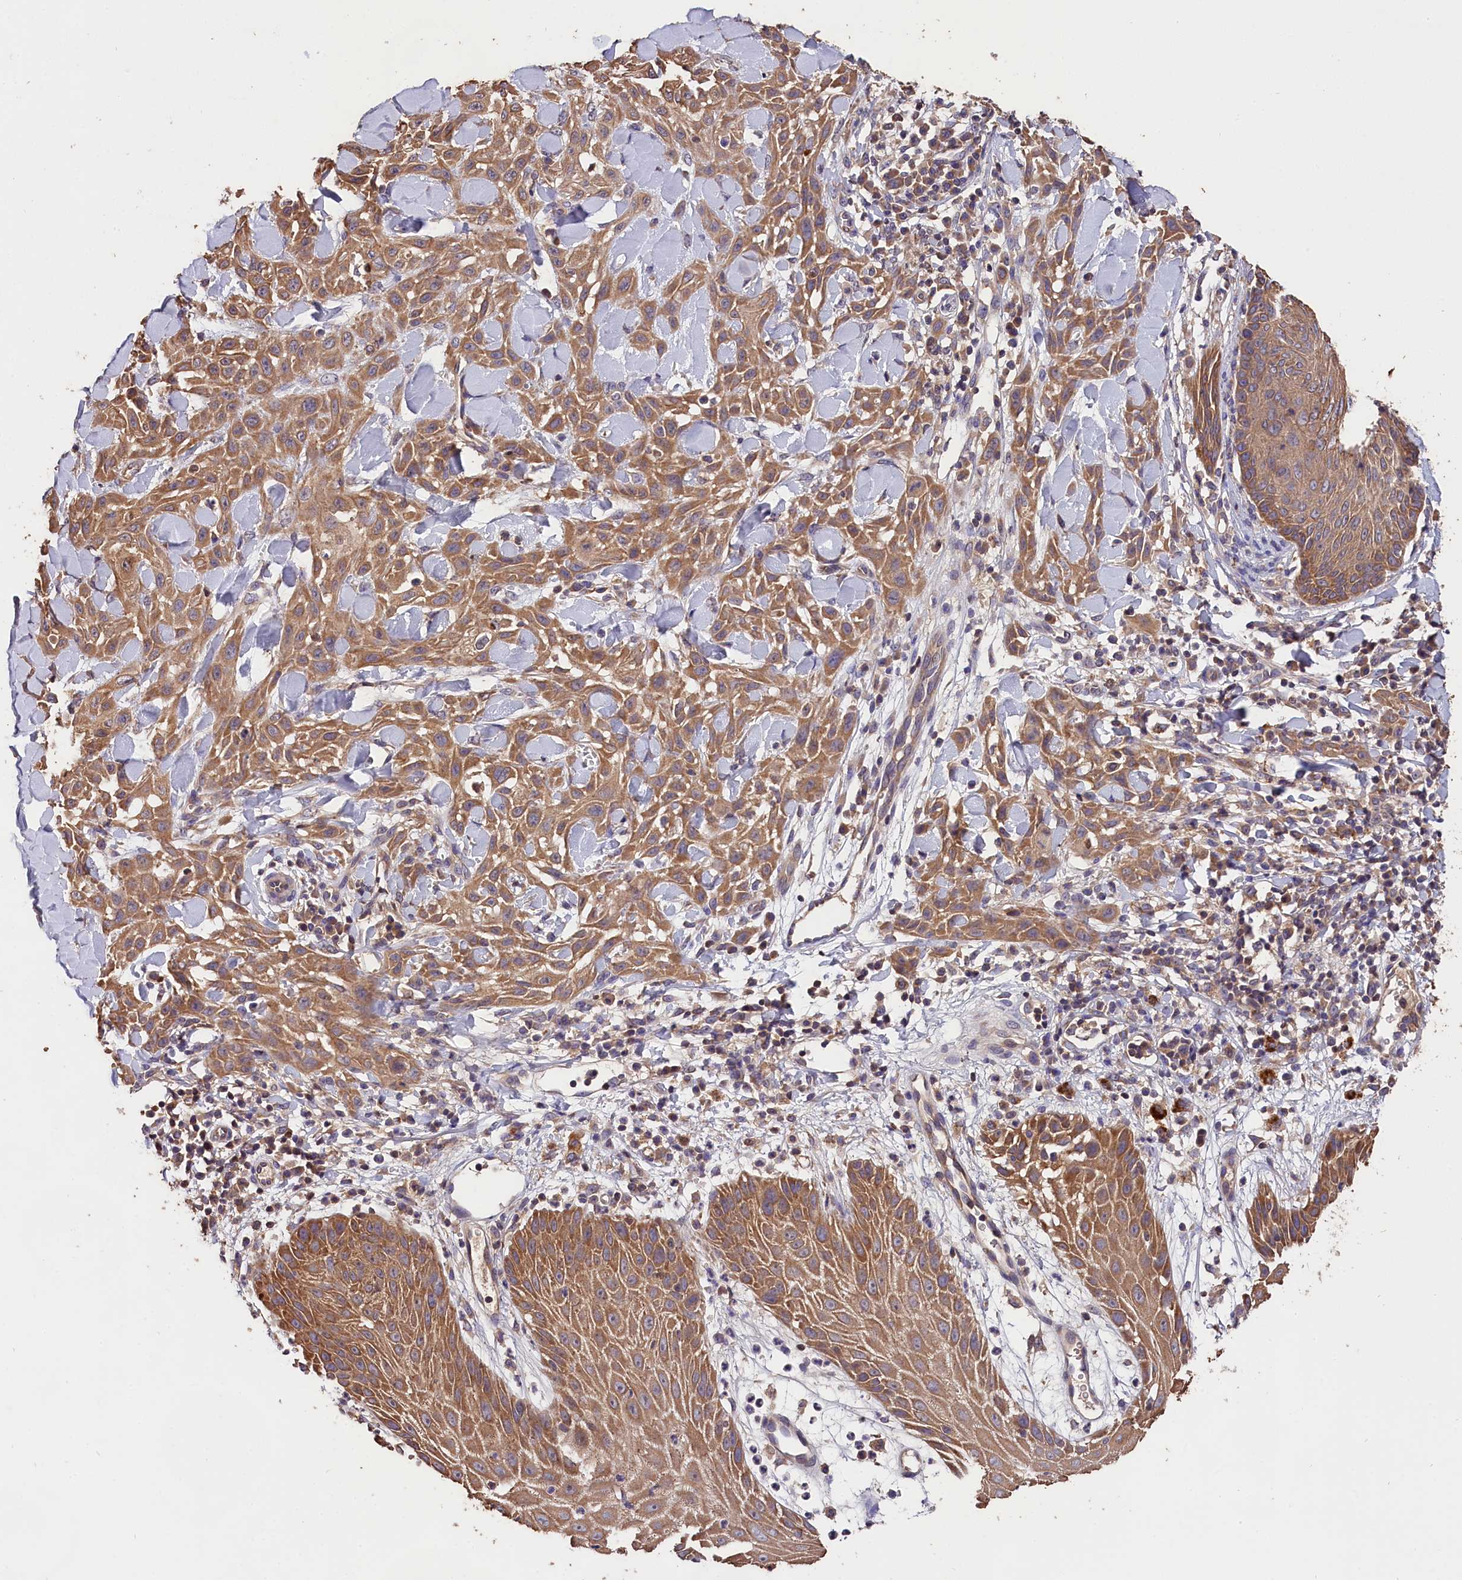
{"staining": {"intensity": "moderate", "quantity": ">75%", "location": "cytoplasmic/membranous"}, "tissue": "skin cancer", "cell_type": "Tumor cells", "image_type": "cancer", "snomed": [{"axis": "morphology", "description": "Squamous cell carcinoma, NOS"}, {"axis": "topography", "description": "Skin"}], "caption": "Brown immunohistochemical staining in human skin squamous cell carcinoma demonstrates moderate cytoplasmic/membranous staining in about >75% of tumor cells.", "gene": "OAS3", "patient": {"sex": "male", "age": 24}}